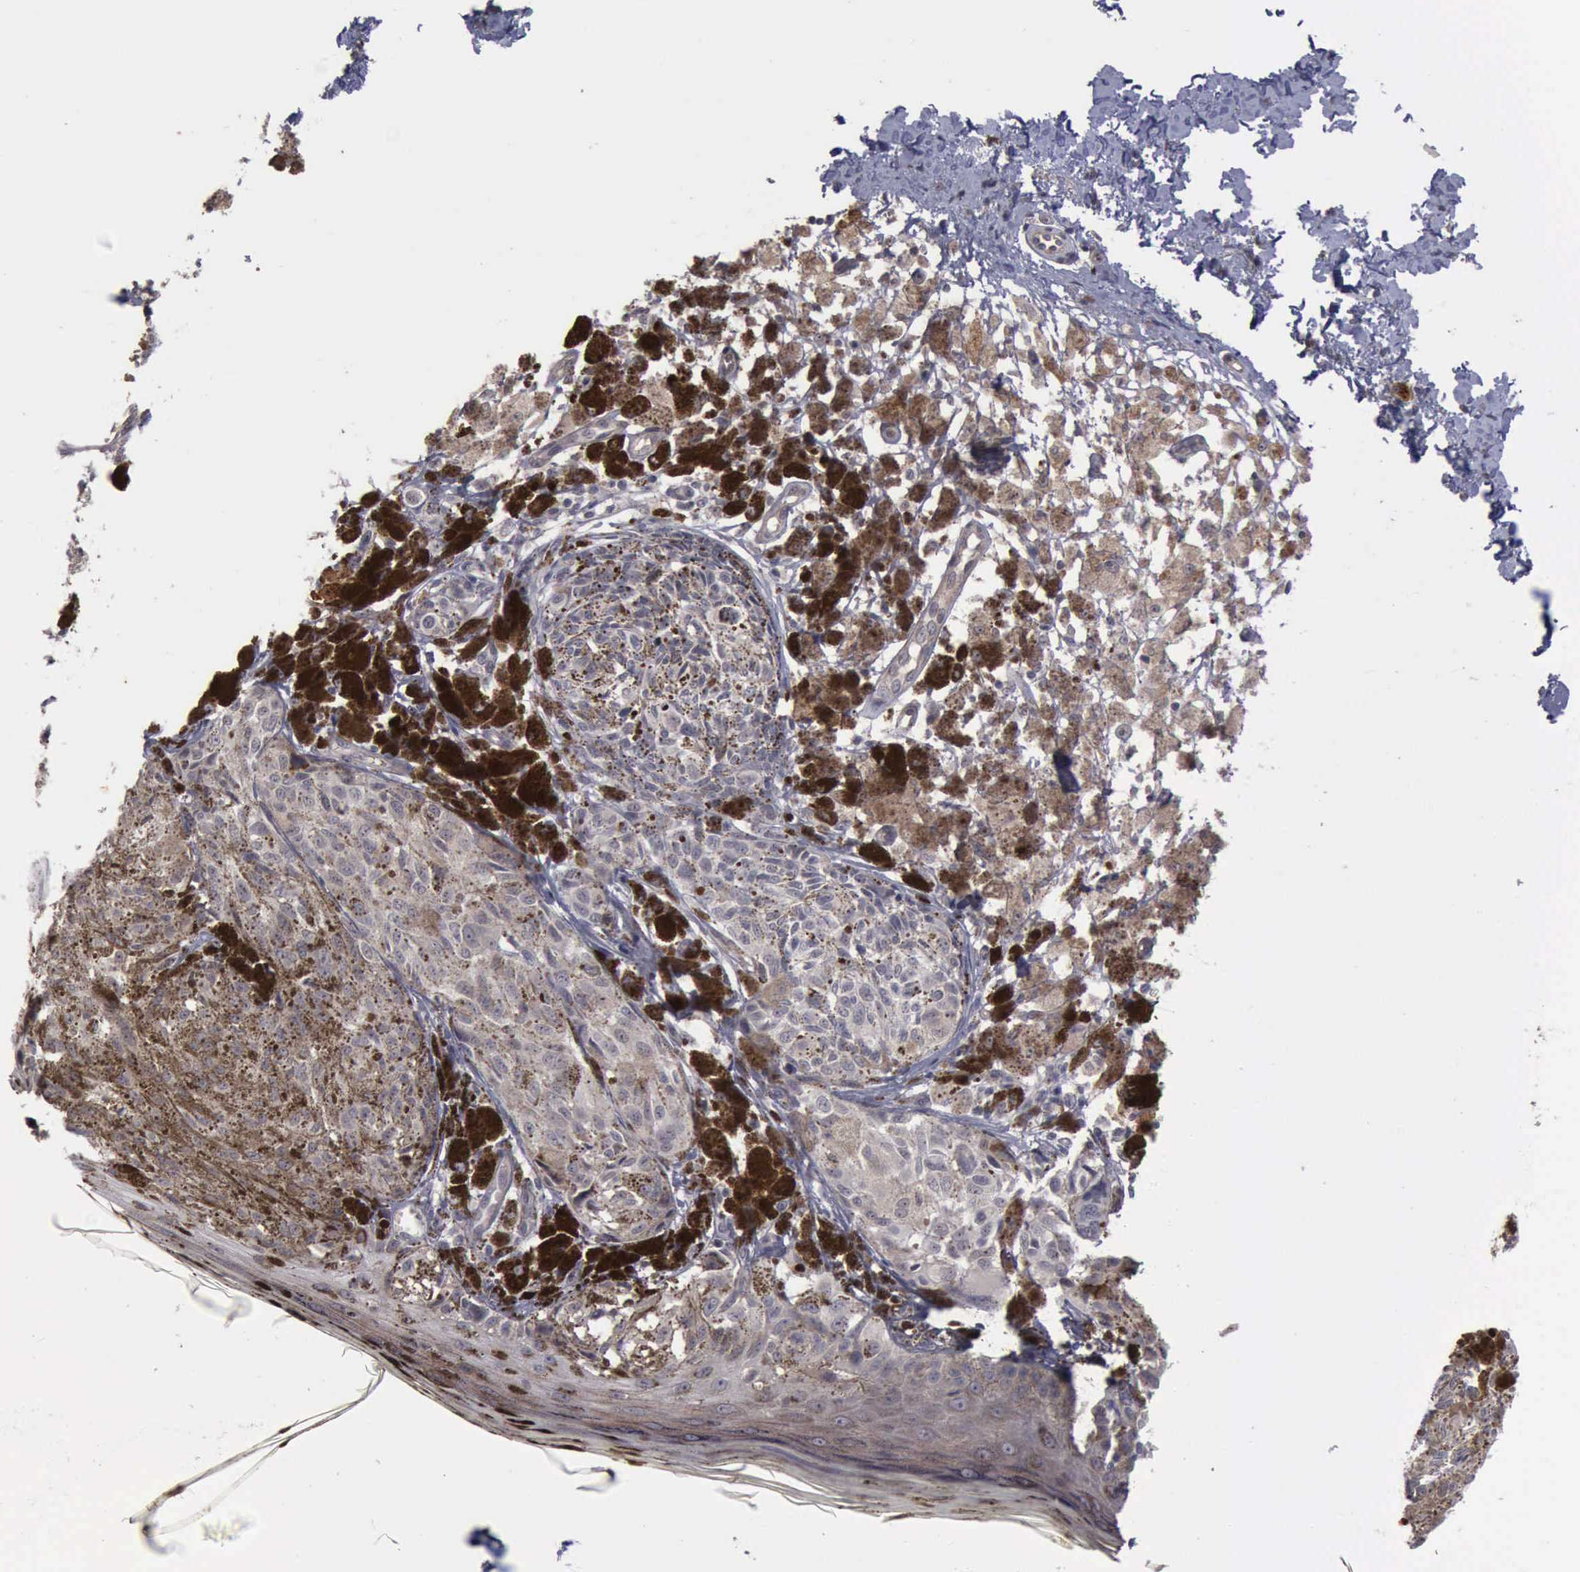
{"staining": {"intensity": "moderate", "quantity": "<25%", "location": "cytoplasmic/membranous"}, "tissue": "melanoma", "cell_type": "Tumor cells", "image_type": "cancer", "snomed": [{"axis": "morphology", "description": "Malignant melanoma, NOS"}, {"axis": "topography", "description": "Skin"}], "caption": "Immunohistochemistry (DAB) staining of malignant melanoma shows moderate cytoplasmic/membranous protein staining in approximately <25% of tumor cells.", "gene": "MMP9", "patient": {"sex": "male", "age": 45}}